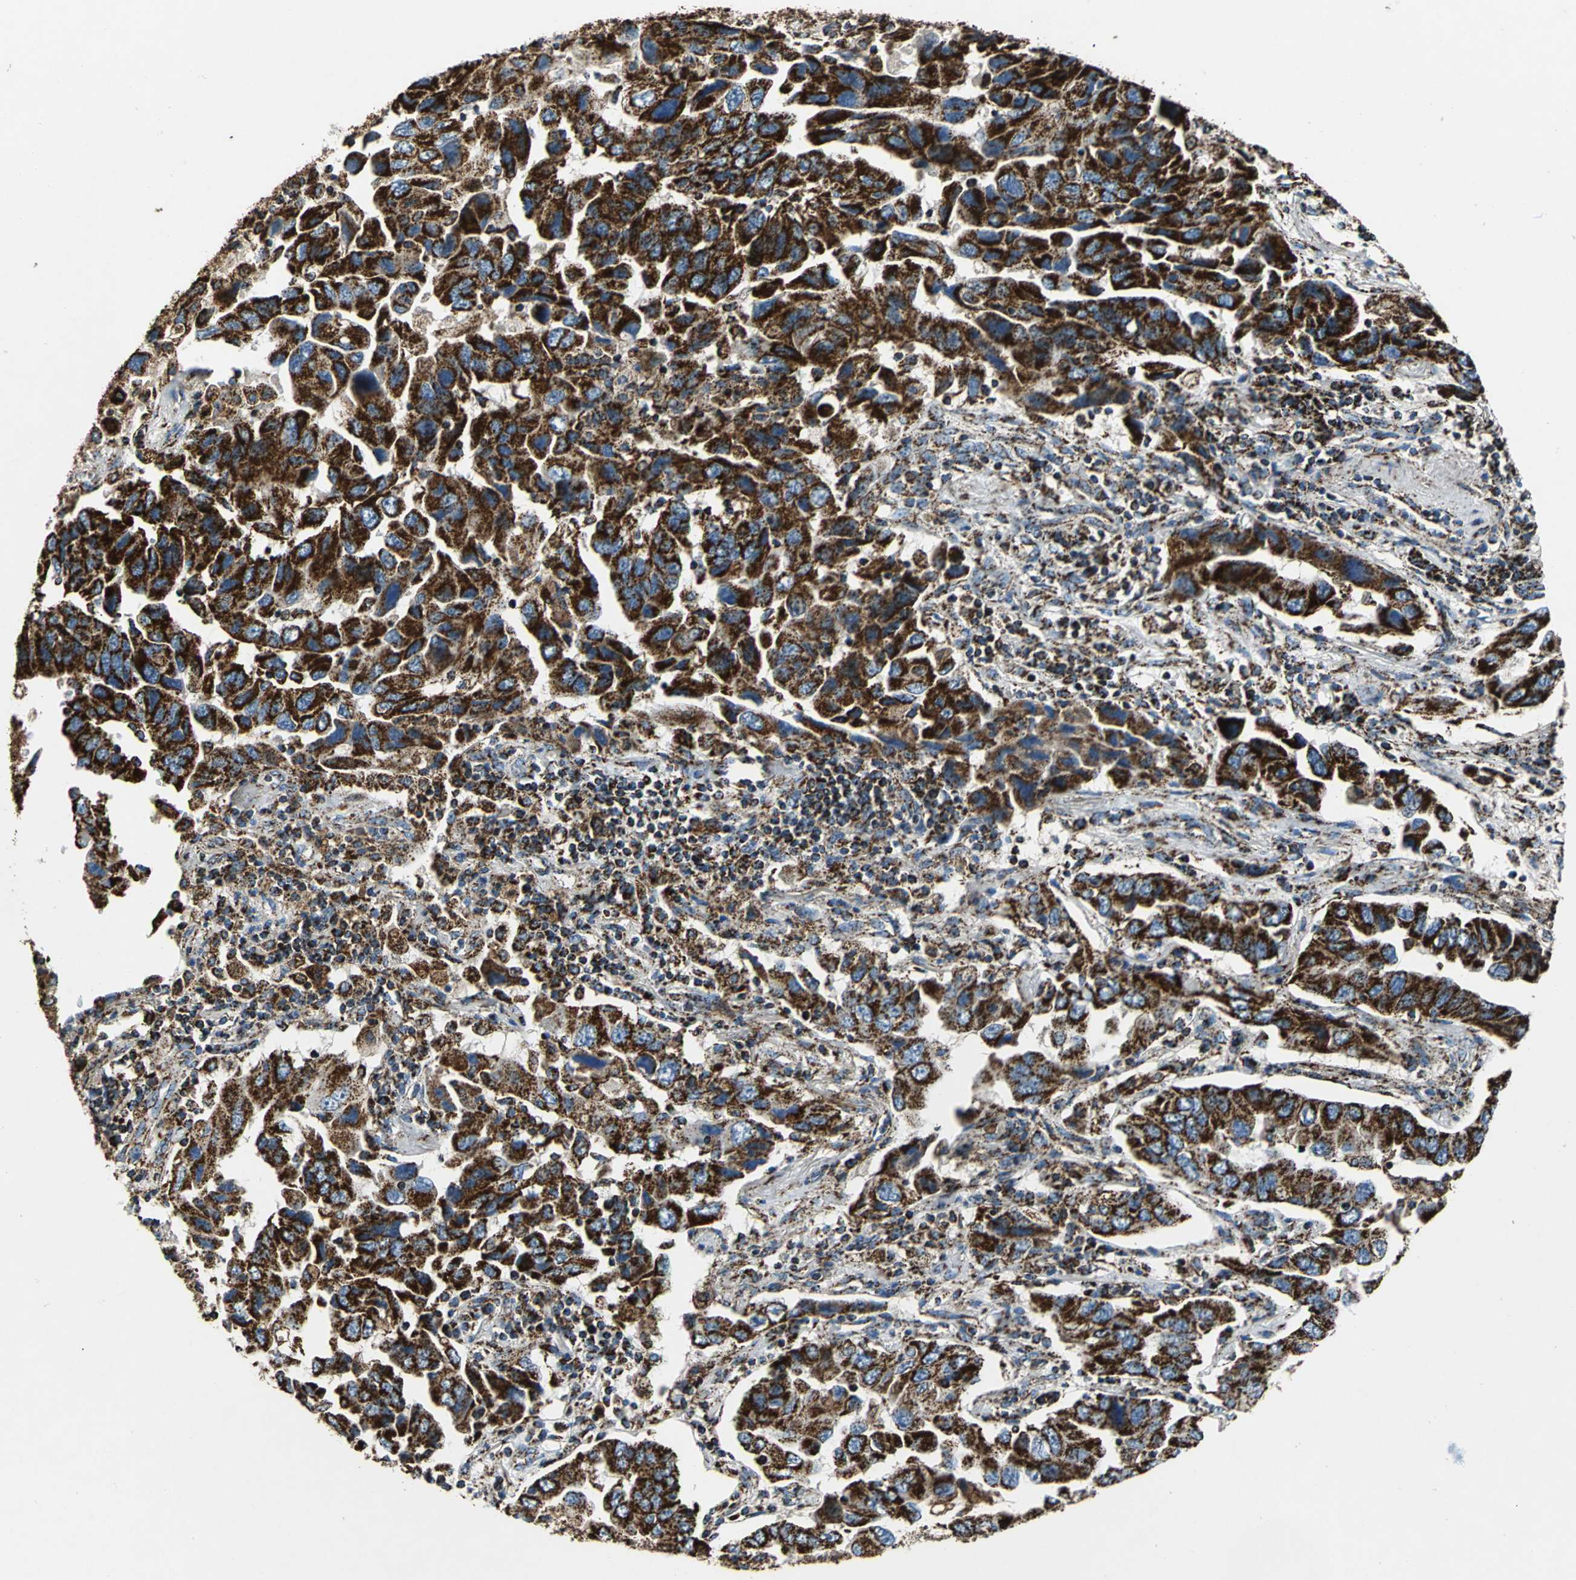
{"staining": {"intensity": "strong", "quantity": ">75%", "location": "cytoplasmic/membranous"}, "tissue": "lung cancer", "cell_type": "Tumor cells", "image_type": "cancer", "snomed": [{"axis": "morphology", "description": "Adenocarcinoma, NOS"}, {"axis": "topography", "description": "Lung"}], "caption": "Lung cancer stained with DAB immunohistochemistry demonstrates high levels of strong cytoplasmic/membranous staining in about >75% of tumor cells.", "gene": "ECH1", "patient": {"sex": "female", "age": 65}}